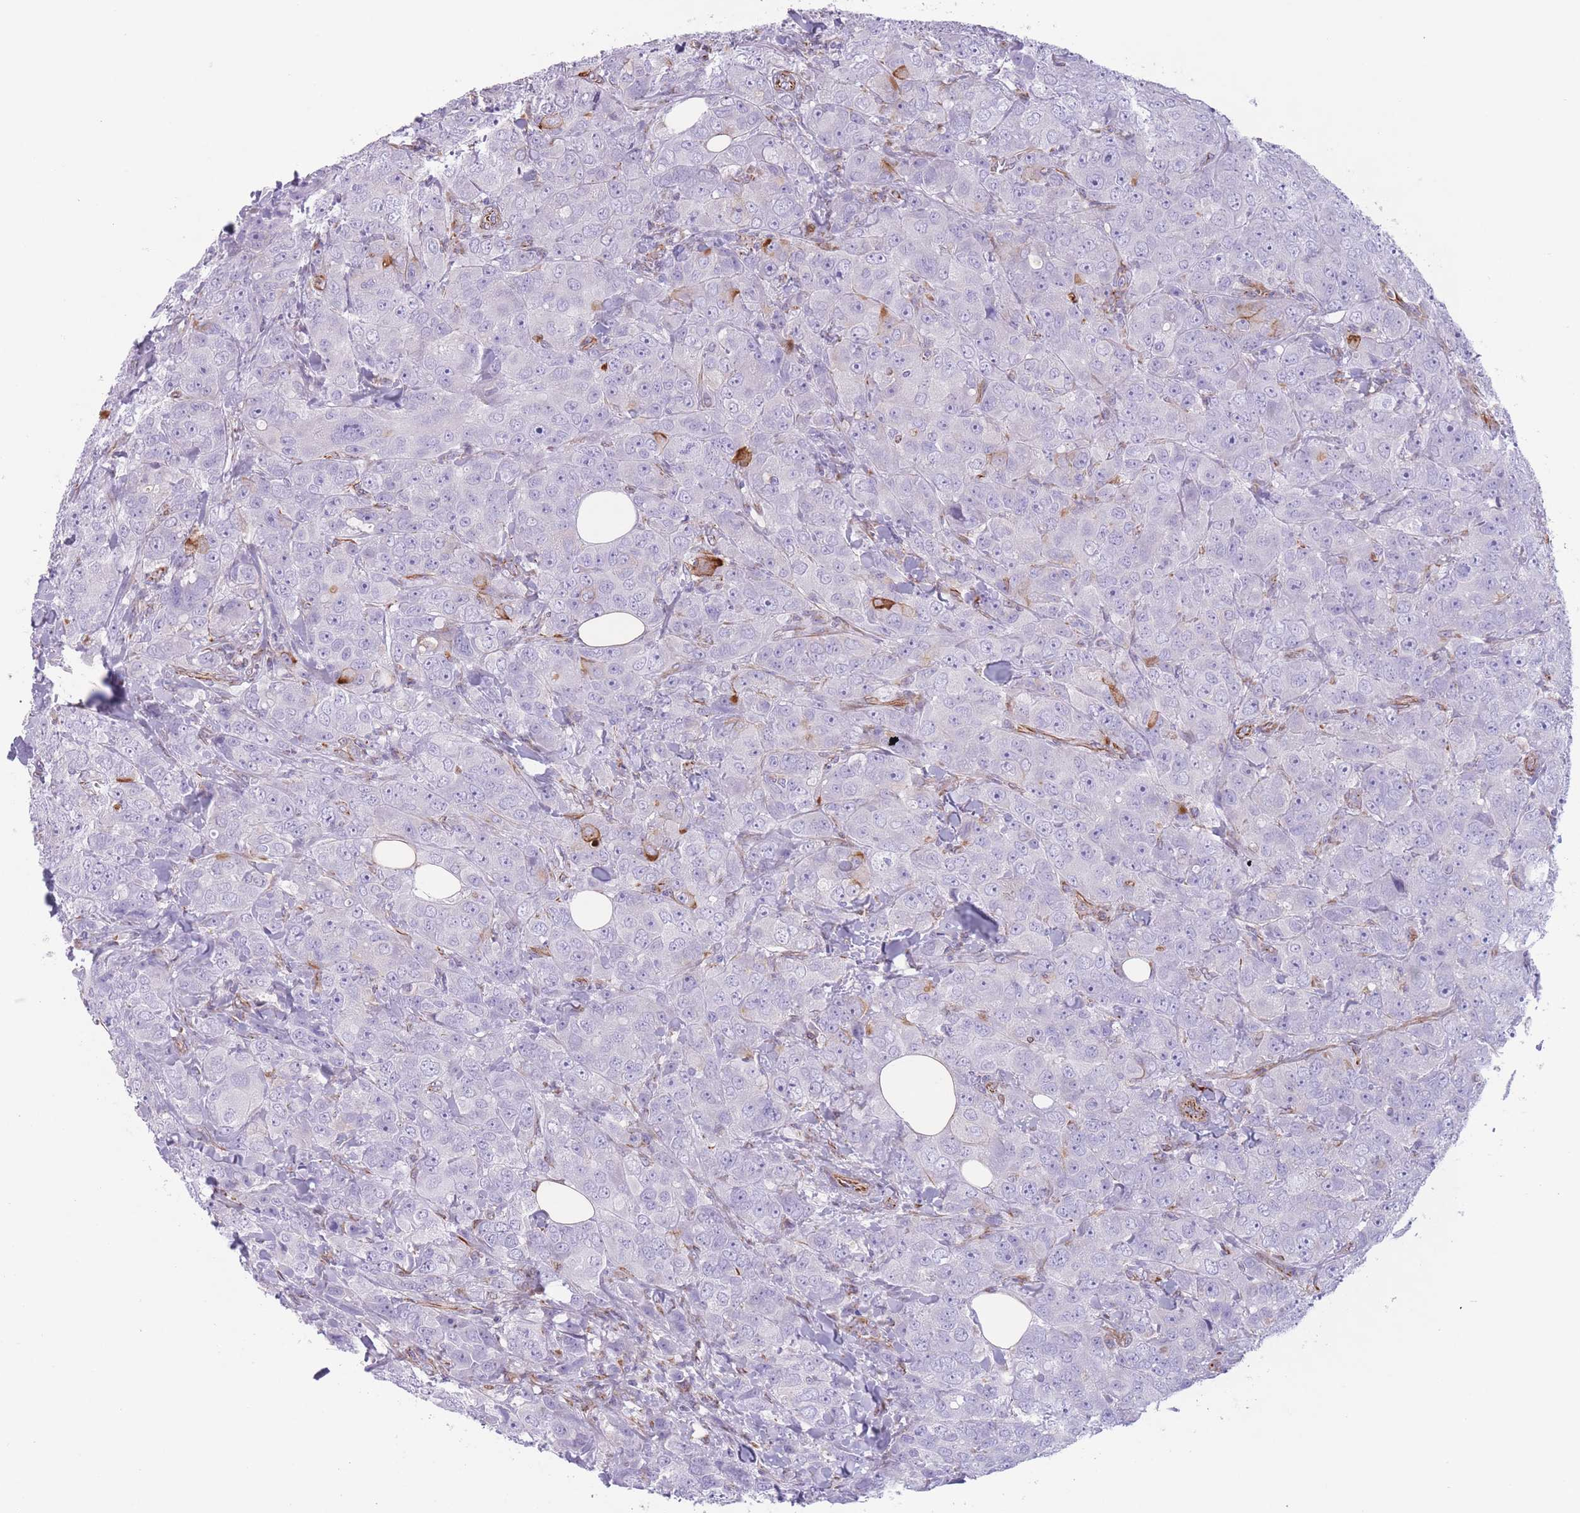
{"staining": {"intensity": "negative", "quantity": "none", "location": "none"}, "tissue": "breast cancer", "cell_type": "Tumor cells", "image_type": "cancer", "snomed": [{"axis": "morphology", "description": "Duct carcinoma"}, {"axis": "topography", "description": "Breast"}], "caption": "Infiltrating ductal carcinoma (breast) was stained to show a protein in brown. There is no significant staining in tumor cells.", "gene": "PTCD1", "patient": {"sex": "female", "age": 43}}